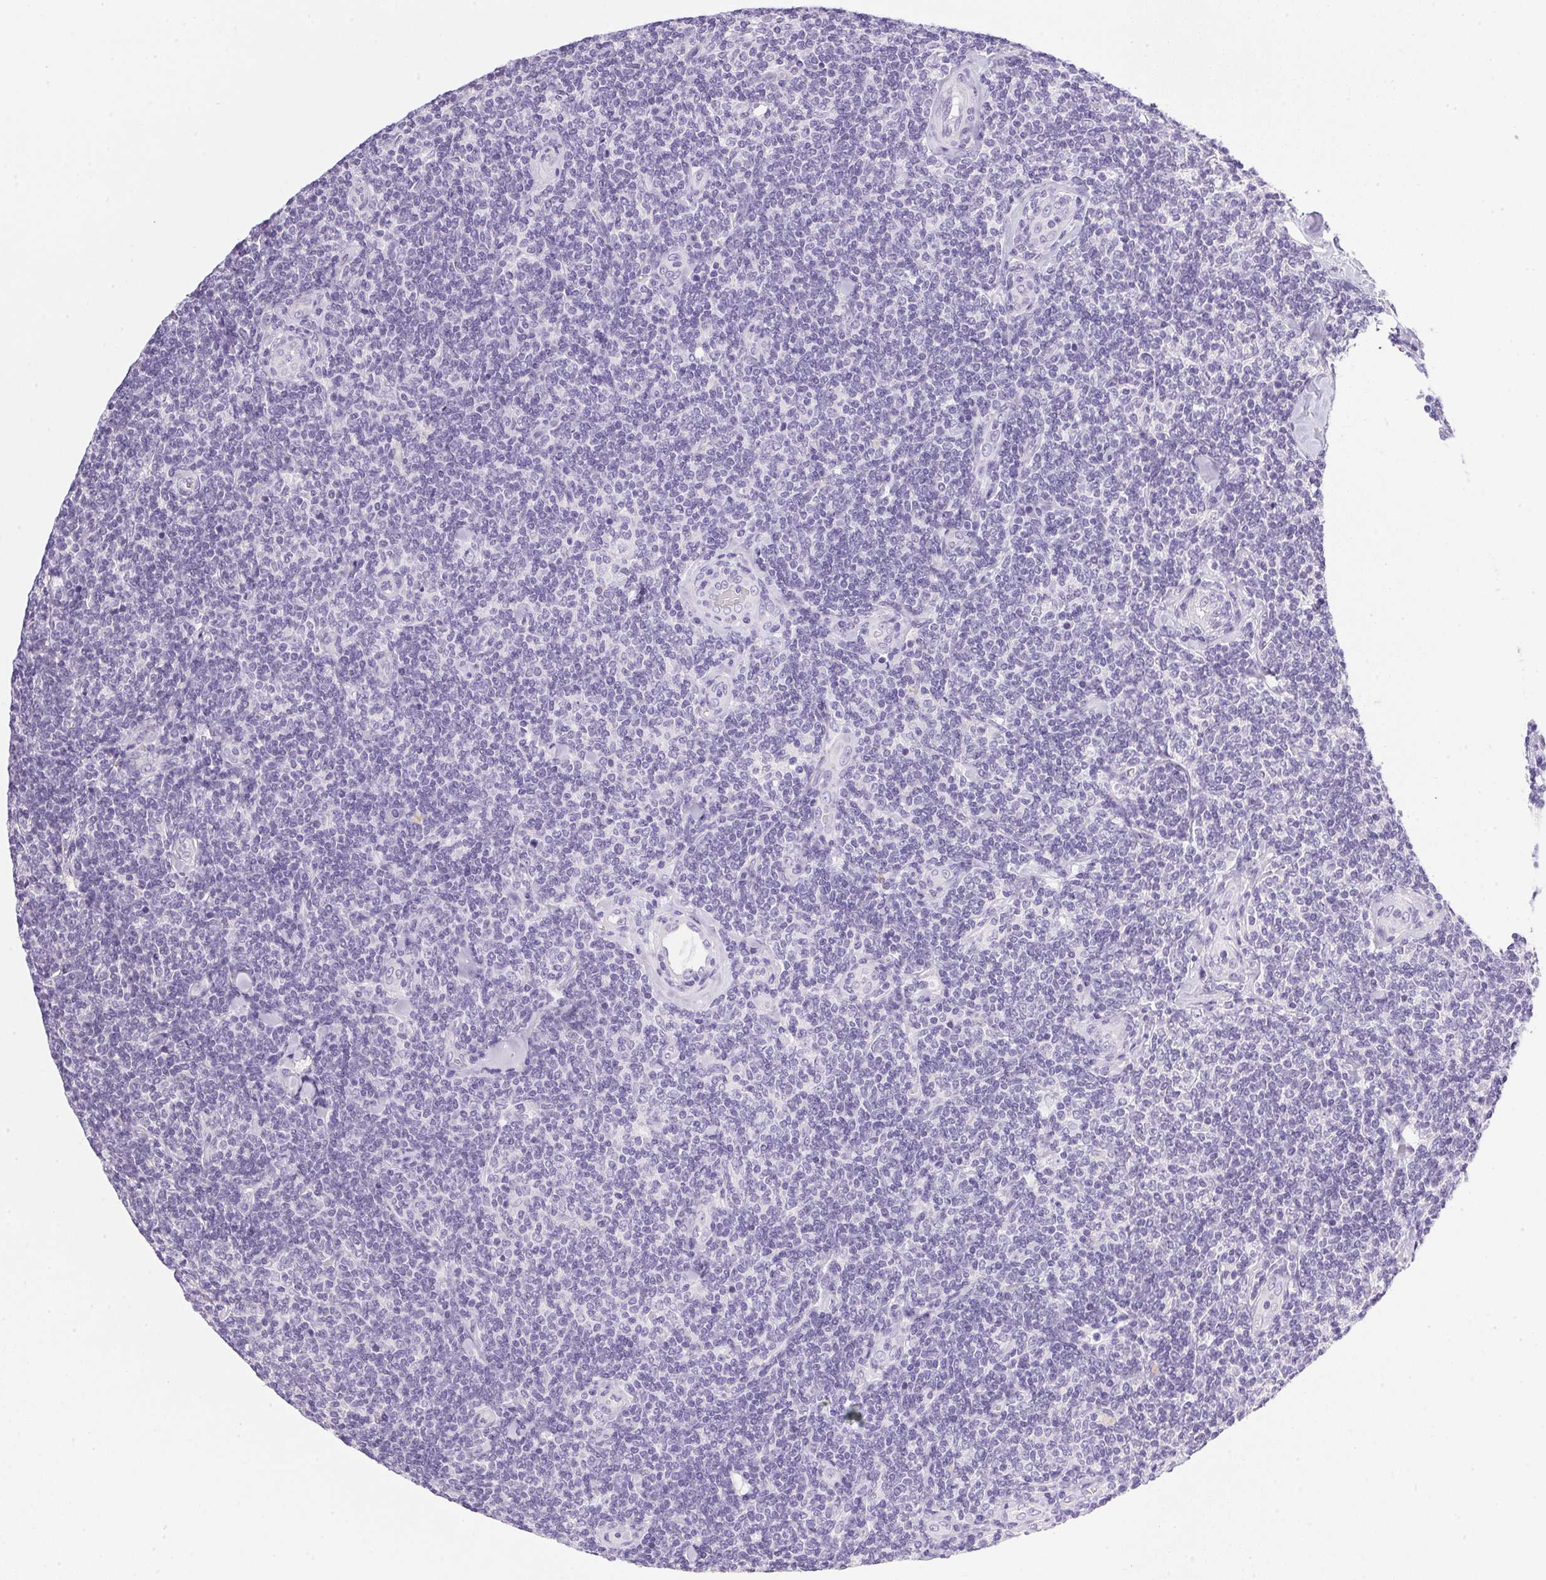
{"staining": {"intensity": "negative", "quantity": "none", "location": "none"}, "tissue": "lymphoma", "cell_type": "Tumor cells", "image_type": "cancer", "snomed": [{"axis": "morphology", "description": "Malignant lymphoma, non-Hodgkin's type, Low grade"}, {"axis": "topography", "description": "Lymph node"}], "caption": "Immunohistochemistry of human lymphoma reveals no staining in tumor cells.", "gene": "ATP6V0A4", "patient": {"sex": "female", "age": 56}}